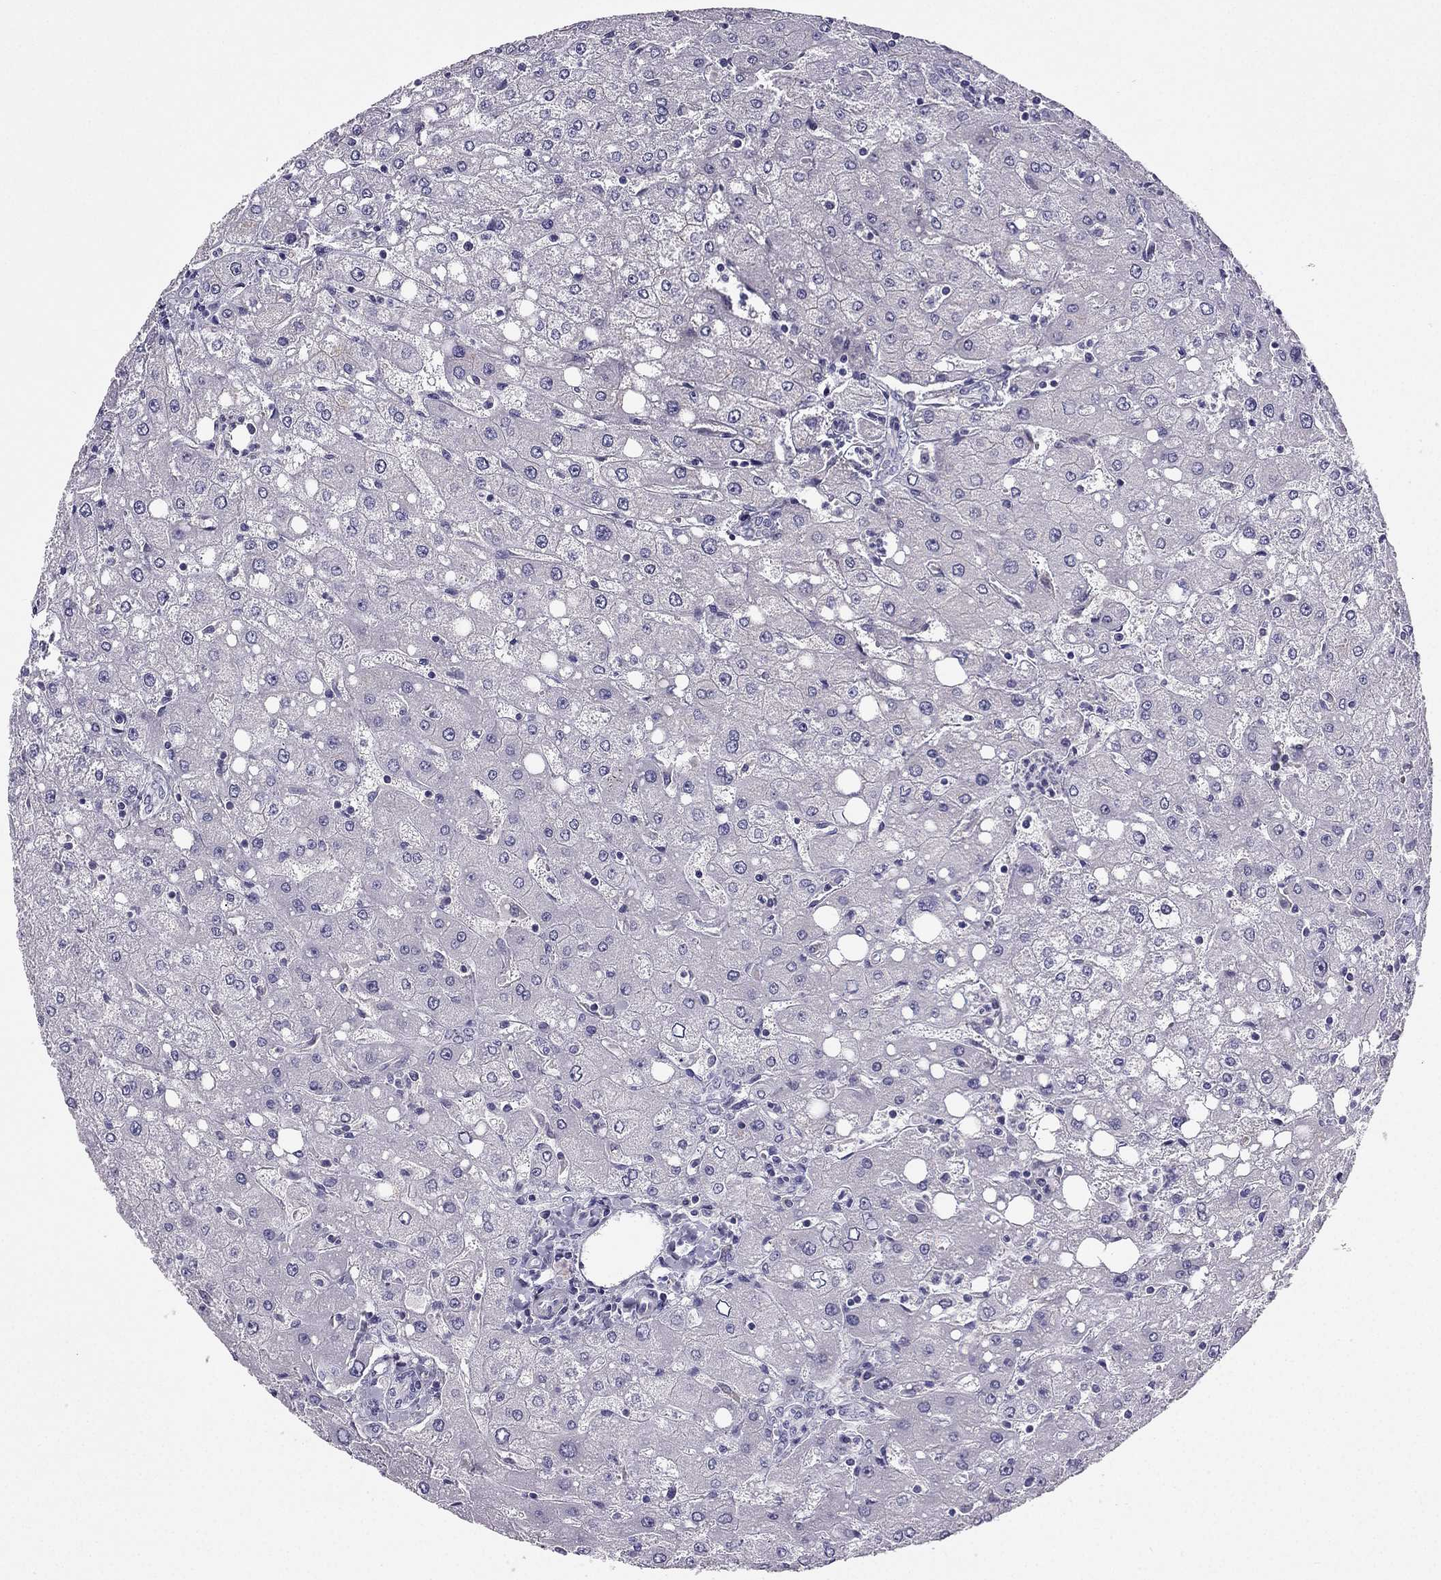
{"staining": {"intensity": "negative", "quantity": "none", "location": "none"}, "tissue": "liver", "cell_type": "Cholangiocytes", "image_type": "normal", "snomed": [{"axis": "morphology", "description": "Normal tissue, NOS"}, {"axis": "topography", "description": "Liver"}], "caption": "Liver stained for a protein using IHC exhibits no expression cholangiocytes.", "gene": "LMTK3", "patient": {"sex": "female", "age": 53}}